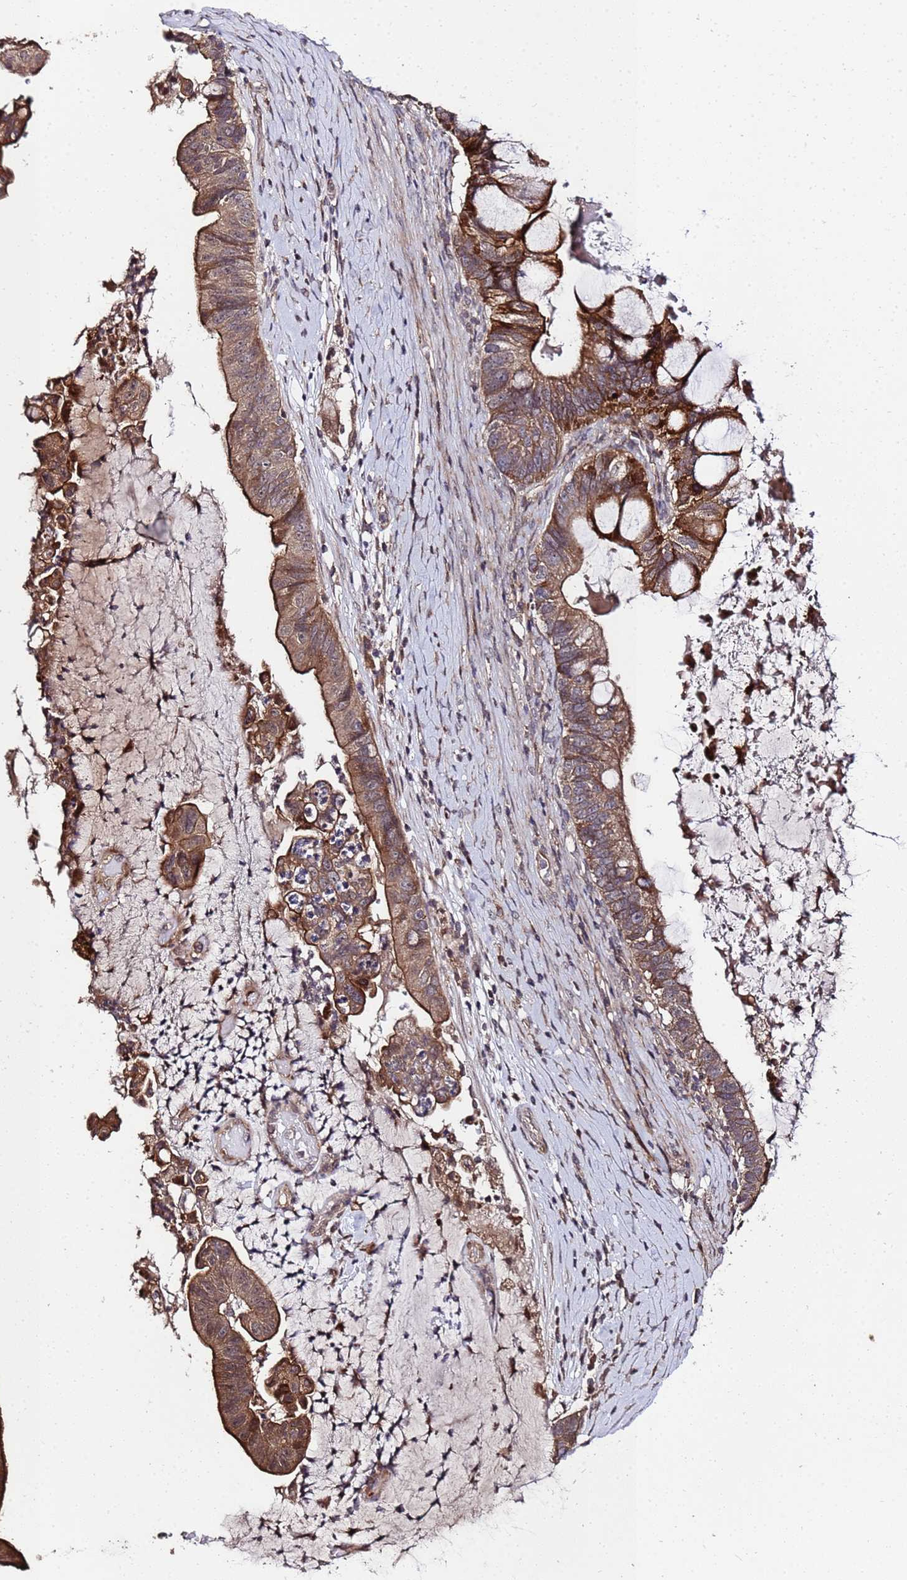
{"staining": {"intensity": "strong", "quantity": ">75%", "location": "cytoplasmic/membranous"}, "tissue": "ovarian cancer", "cell_type": "Tumor cells", "image_type": "cancer", "snomed": [{"axis": "morphology", "description": "Cystadenocarcinoma, mucinous, NOS"}, {"axis": "topography", "description": "Ovary"}], "caption": "Immunohistochemistry micrograph of human ovarian cancer (mucinous cystadenocarcinoma) stained for a protein (brown), which shows high levels of strong cytoplasmic/membranous positivity in approximately >75% of tumor cells.", "gene": "PRODH", "patient": {"sex": "female", "age": 61}}